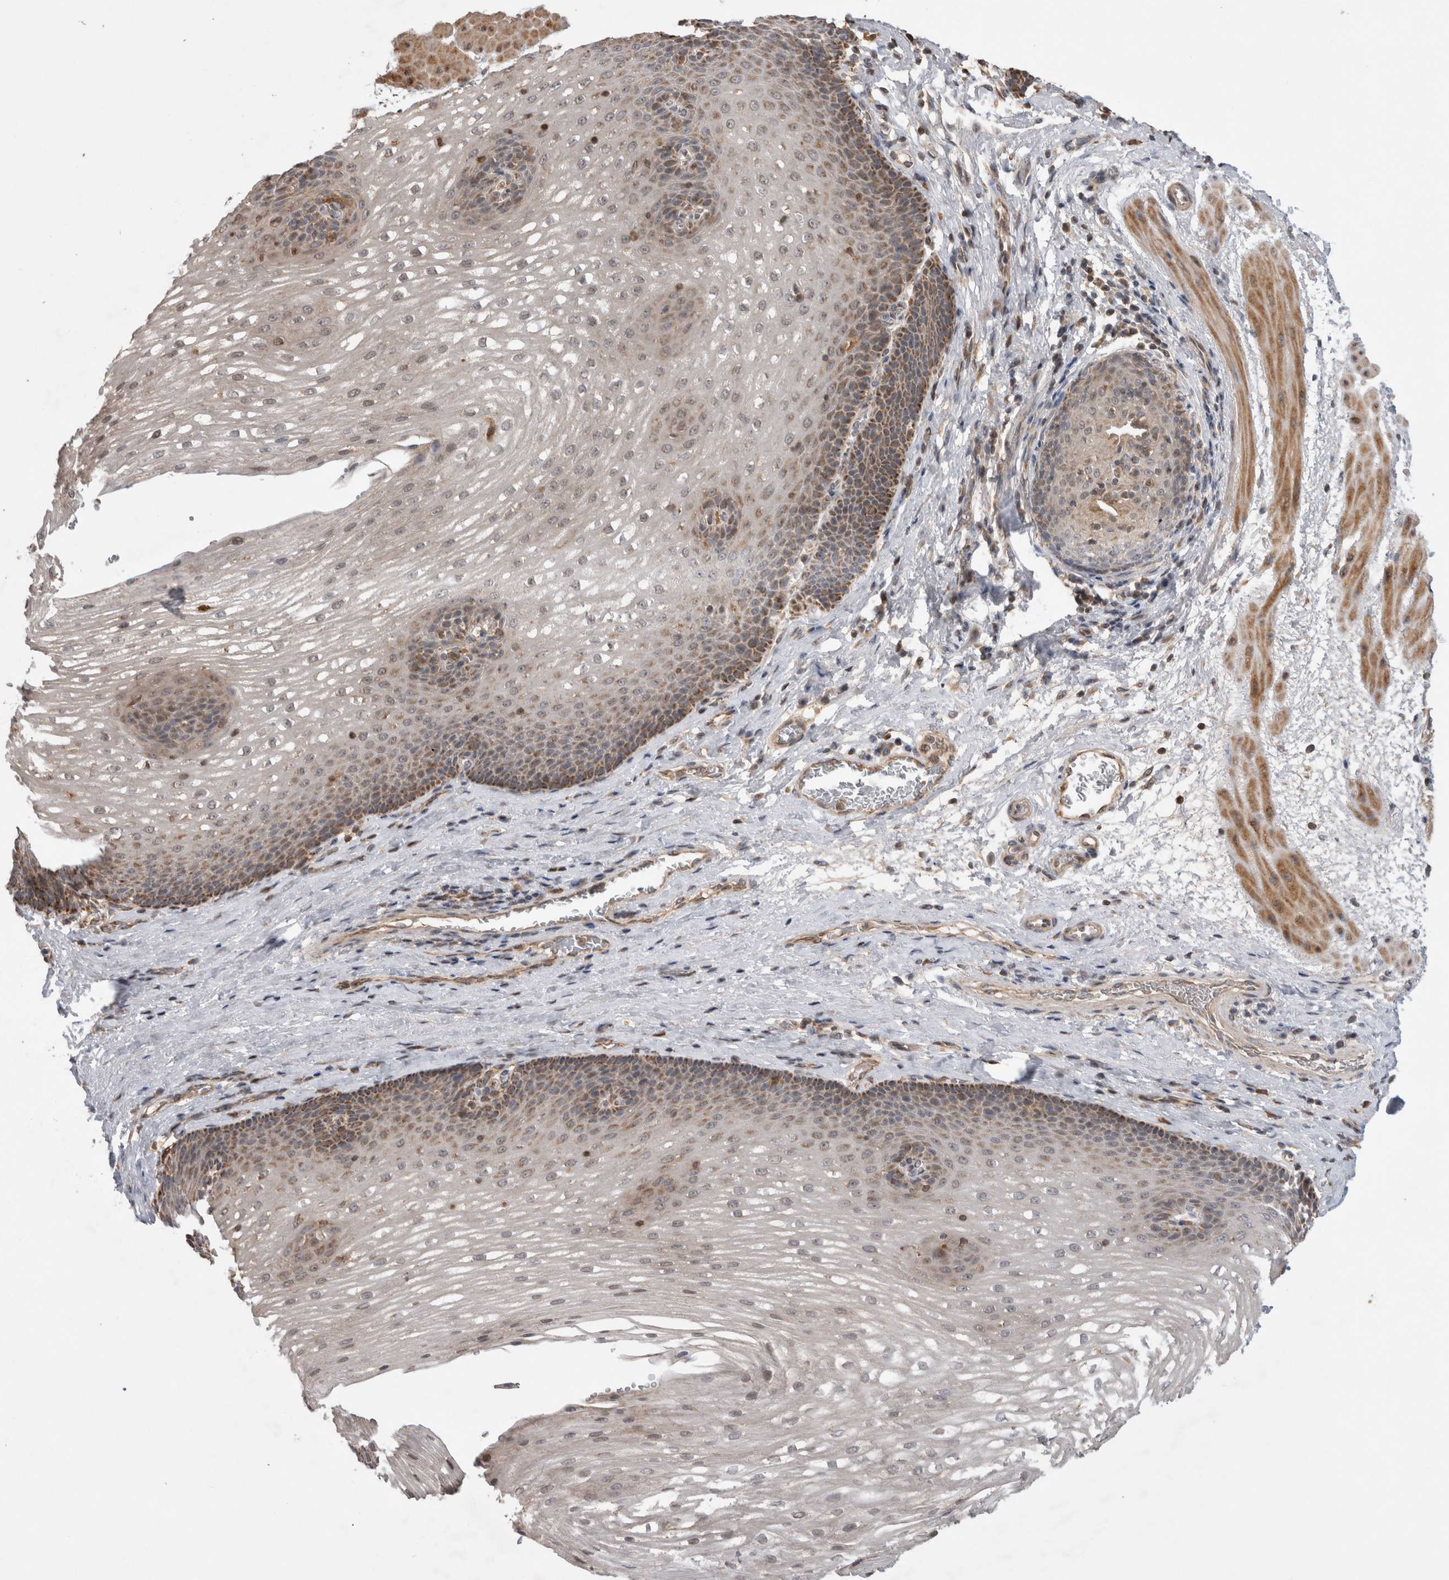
{"staining": {"intensity": "moderate", "quantity": ">75%", "location": "cytoplasmic/membranous"}, "tissue": "esophagus", "cell_type": "Squamous epithelial cells", "image_type": "normal", "snomed": [{"axis": "morphology", "description": "Normal tissue, NOS"}, {"axis": "topography", "description": "Esophagus"}], "caption": "Immunohistochemical staining of benign esophagus shows moderate cytoplasmic/membranous protein expression in about >75% of squamous epithelial cells.", "gene": "KCNIP1", "patient": {"sex": "male", "age": 48}}